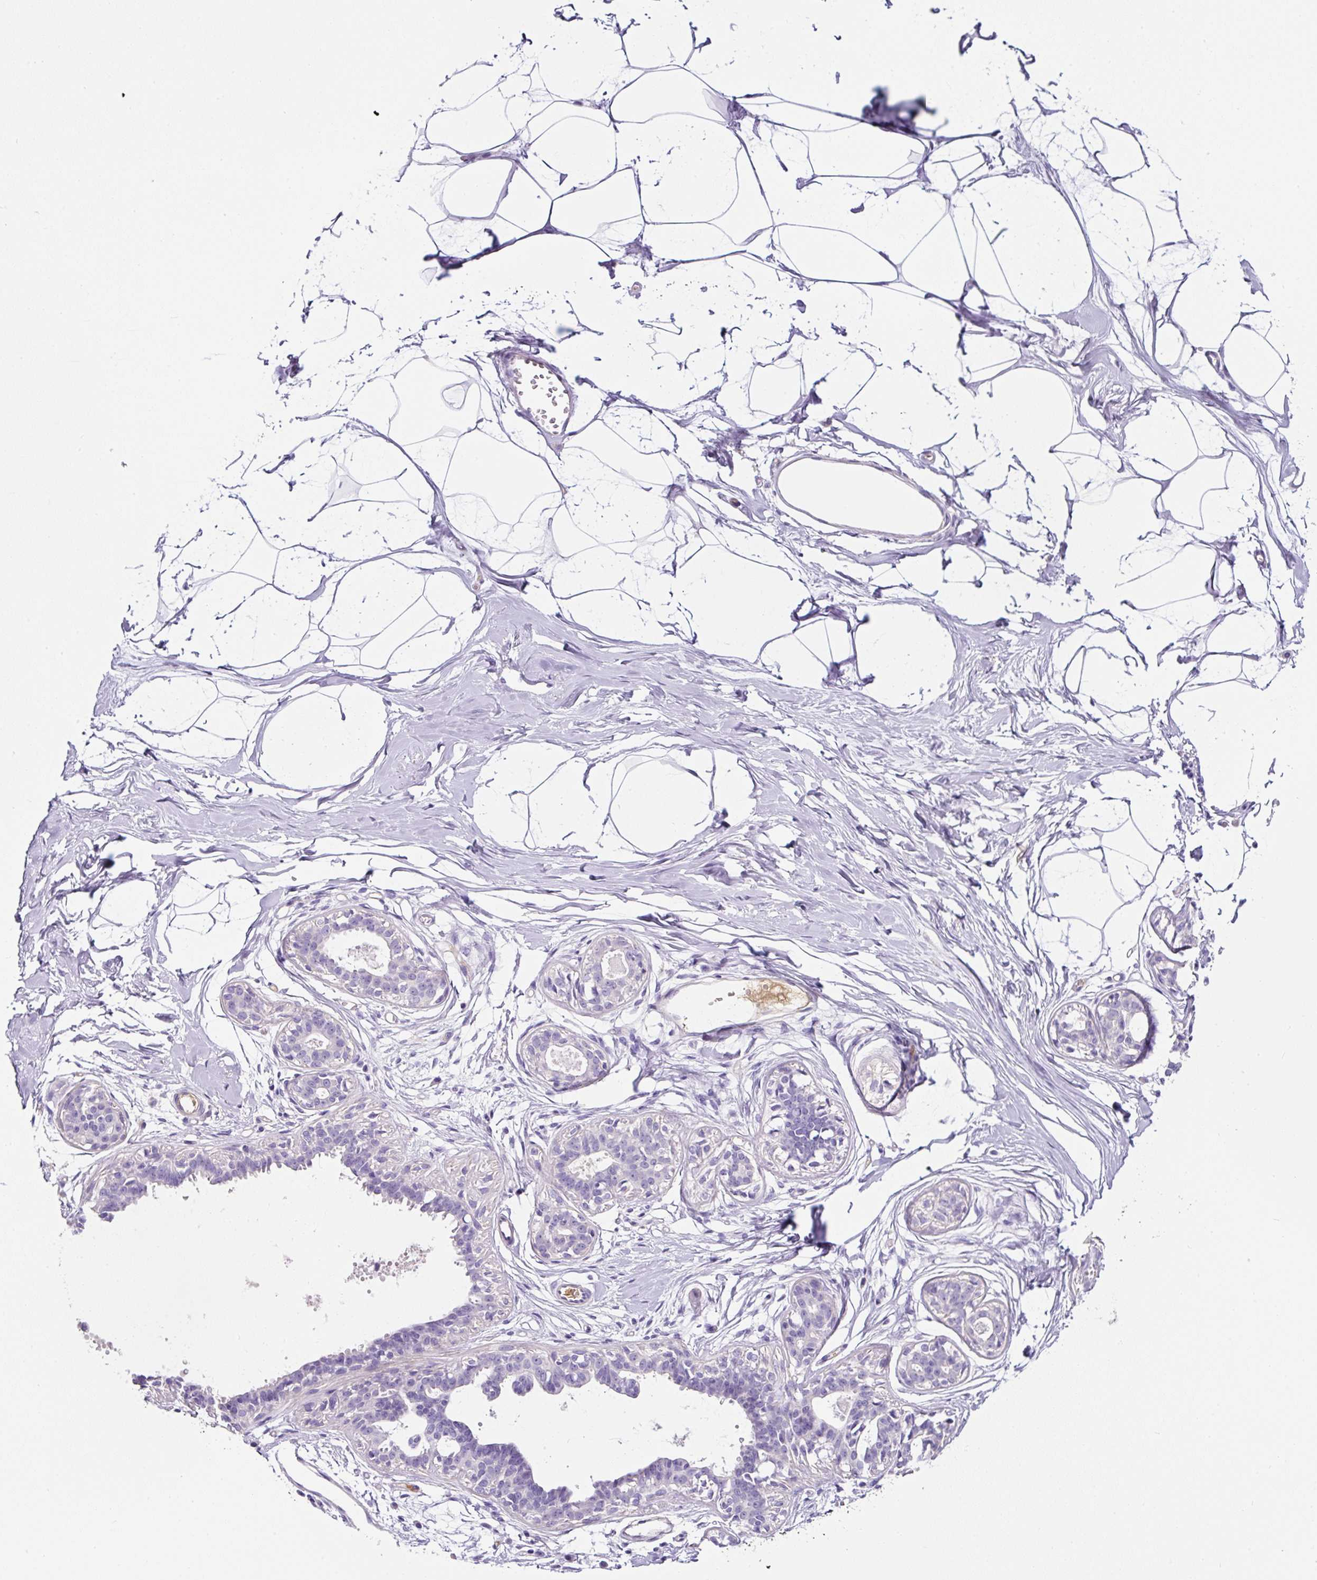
{"staining": {"intensity": "negative", "quantity": "none", "location": "none"}, "tissue": "breast", "cell_type": "Adipocytes", "image_type": "normal", "snomed": [{"axis": "morphology", "description": "Normal tissue, NOS"}, {"axis": "topography", "description": "Breast"}], "caption": "Immunohistochemical staining of normal human breast reveals no significant expression in adipocytes. (DAB immunohistochemistry (IHC), high magnification).", "gene": "OR14A2", "patient": {"sex": "female", "age": 45}}